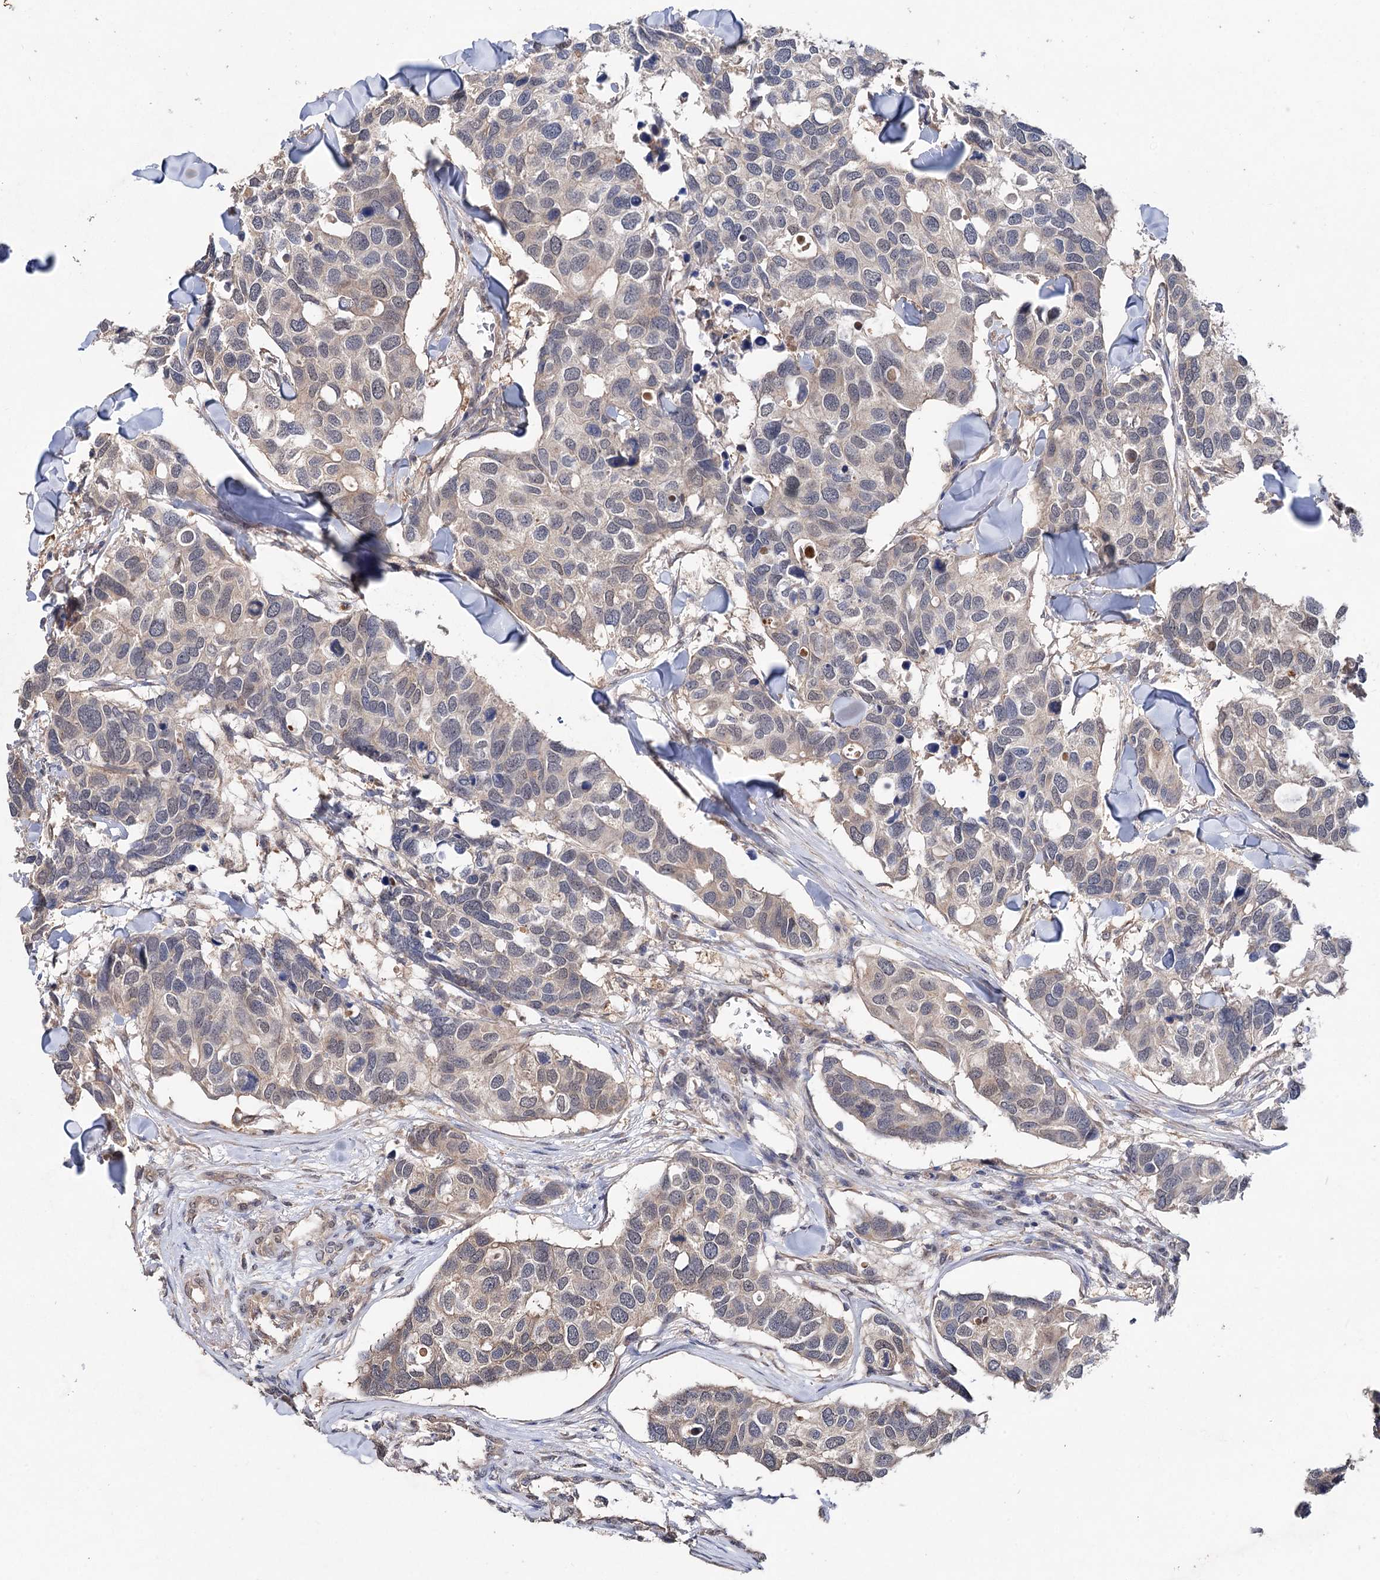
{"staining": {"intensity": "weak", "quantity": "25%-75%", "location": "nuclear"}, "tissue": "breast cancer", "cell_type": "Tumor cells", "image_type": "cancer", "snomed": [{"axis": "morphology", "description": "Duct carcinoma"}, {"axis": "topography", "description": "Breast"}], "caption": "Breast invasive ductal carcinoma tissue shows weak nuclear positivity in approximately 25%-75% of tumor cells", "gene": "NUDCD2", "patient": {"sex": "female", "age": 83}}